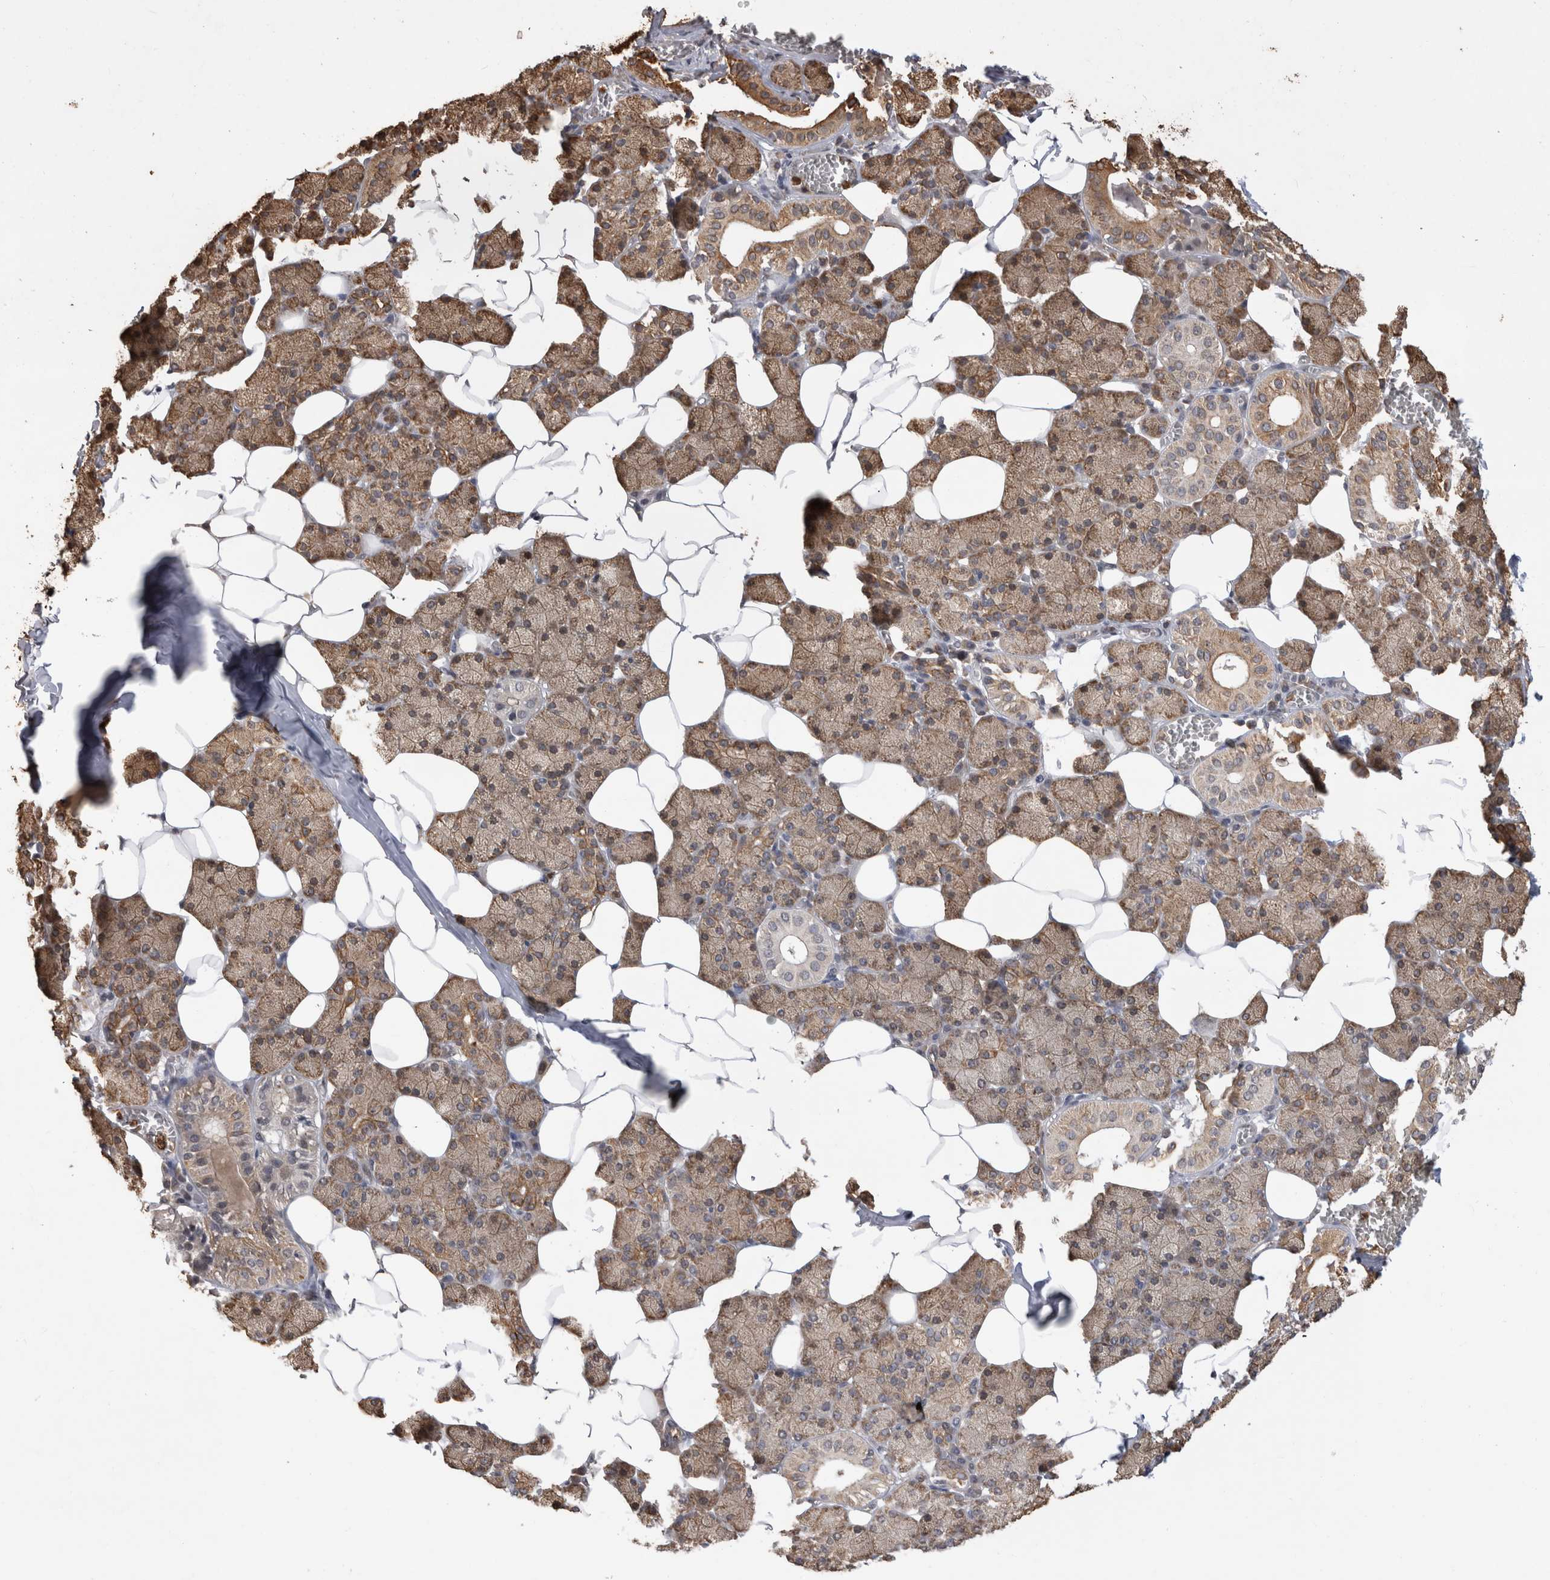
{"staining": {"intensity": "moderate", "quantity": ">75%", "location": "cytoplasmic/membranous"}, "tissue": "salivary gland", "cell_type": "Glandular cells", "image_type": "normal", "snomed": [{"axis": "morphology", "description": "Normal tissue, NOS"}, {"axis": "topography", "description": "Salivary gland"}], "caption": "DAB immunohistochemical staining of normal human salivary gland reveals moderate cytoplasmic/membranous protein positivity in approximately >75% of glandular cells. (brown staining indicates protein expression, while blue staining denotes nuclei).", "gene": "PAK4", "patient": {"sex": "female", "age": 33}}